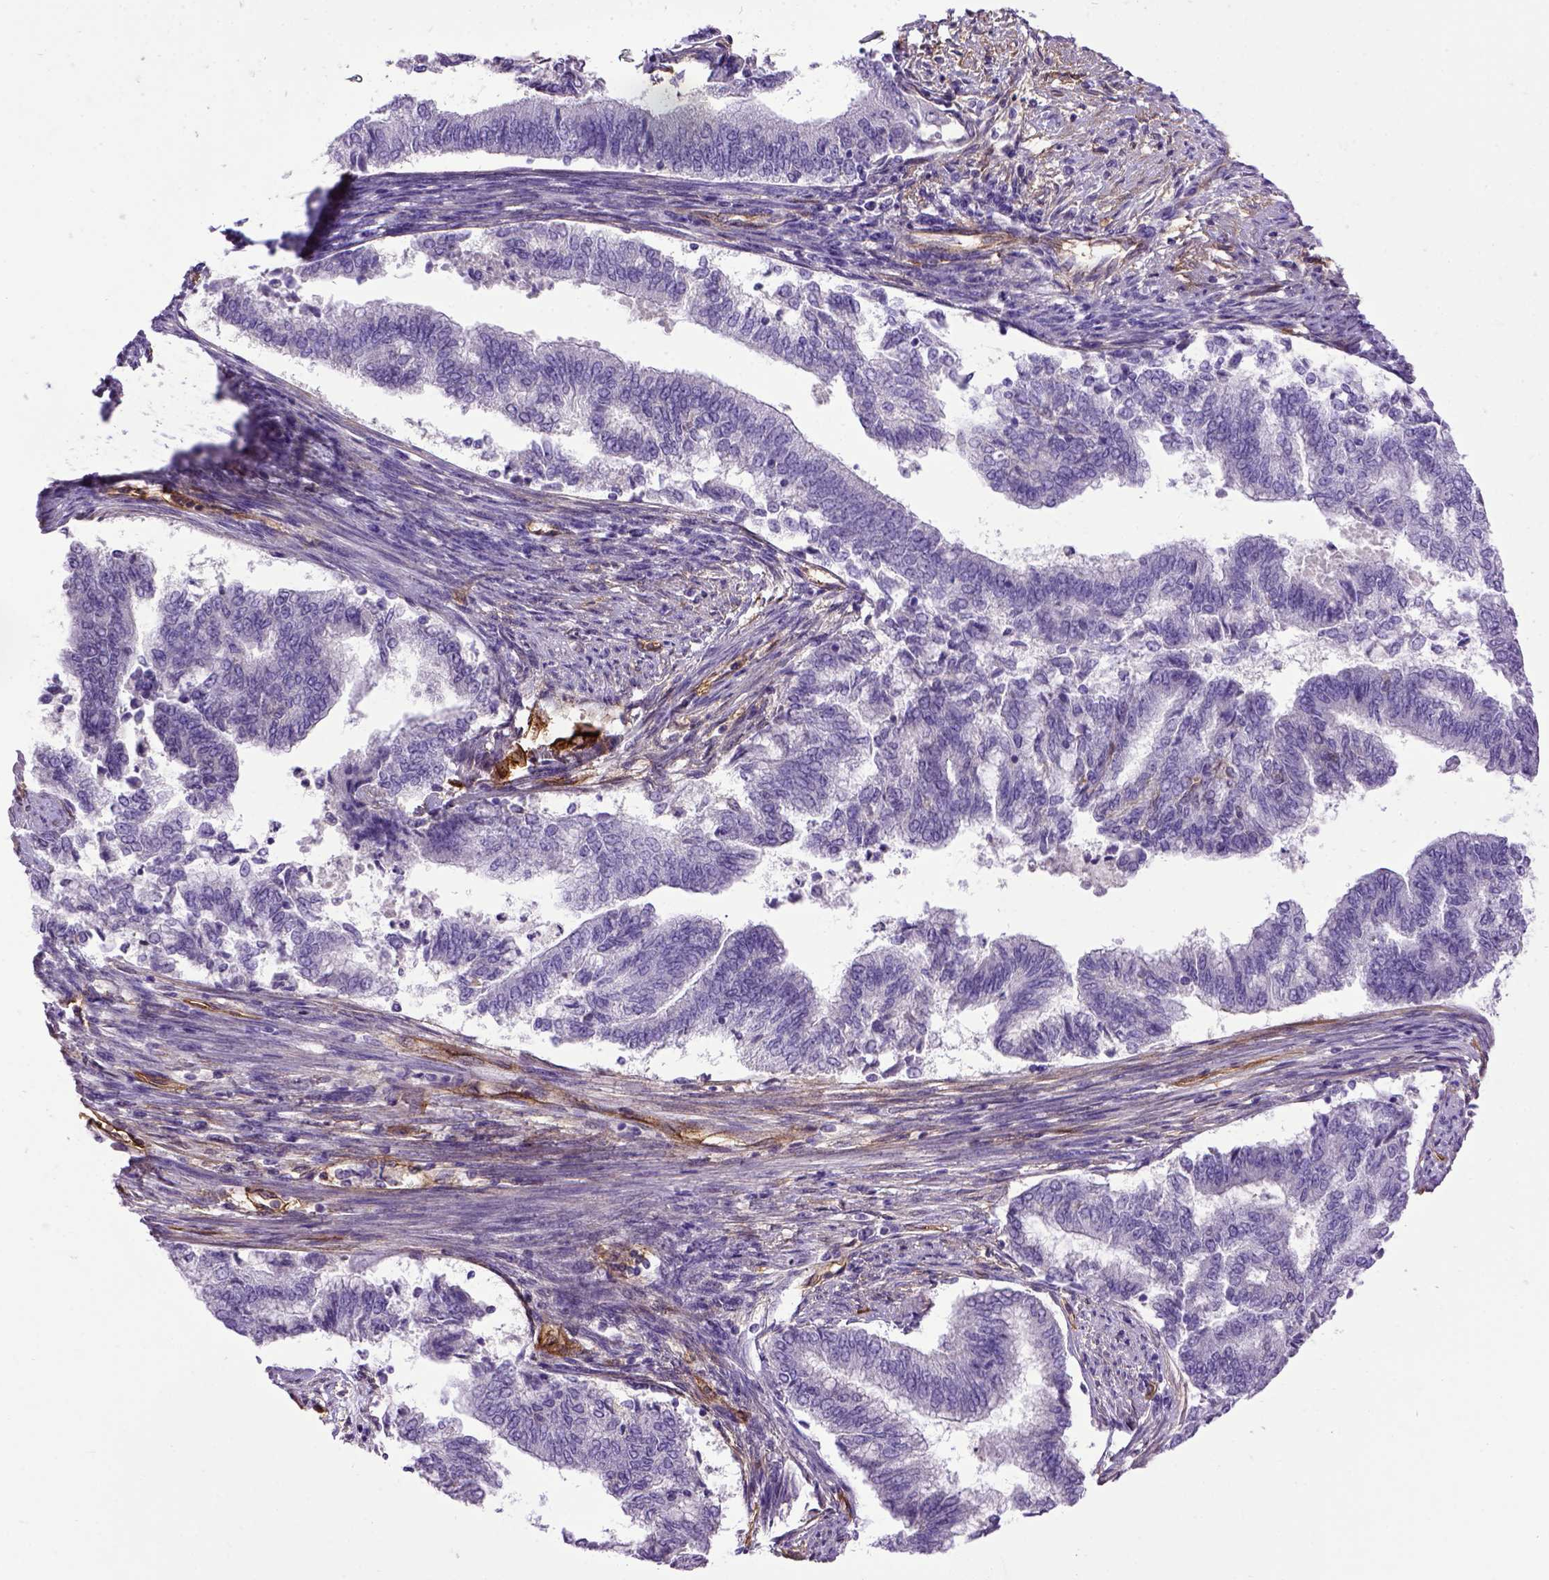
{"staining": {"intensity": "negative", "quantity": "none", "location": "none"}, "tissue": "endometrial cancer", "cell_type": "Tumor cells", "image_type": "cancer", "snomed": [{"axis": "morphology", "description": "Adenocarcinoma, NOS"}, {"axis": "topography", "description": "Endometrium"}], "caption": "DAB immunohistochemical staining of endometrial cancer (adenocarcinoma) reveals no significant expression in tumor cells.", "gene": "ENG", "patient": {"sex": "female", "age": 65}}